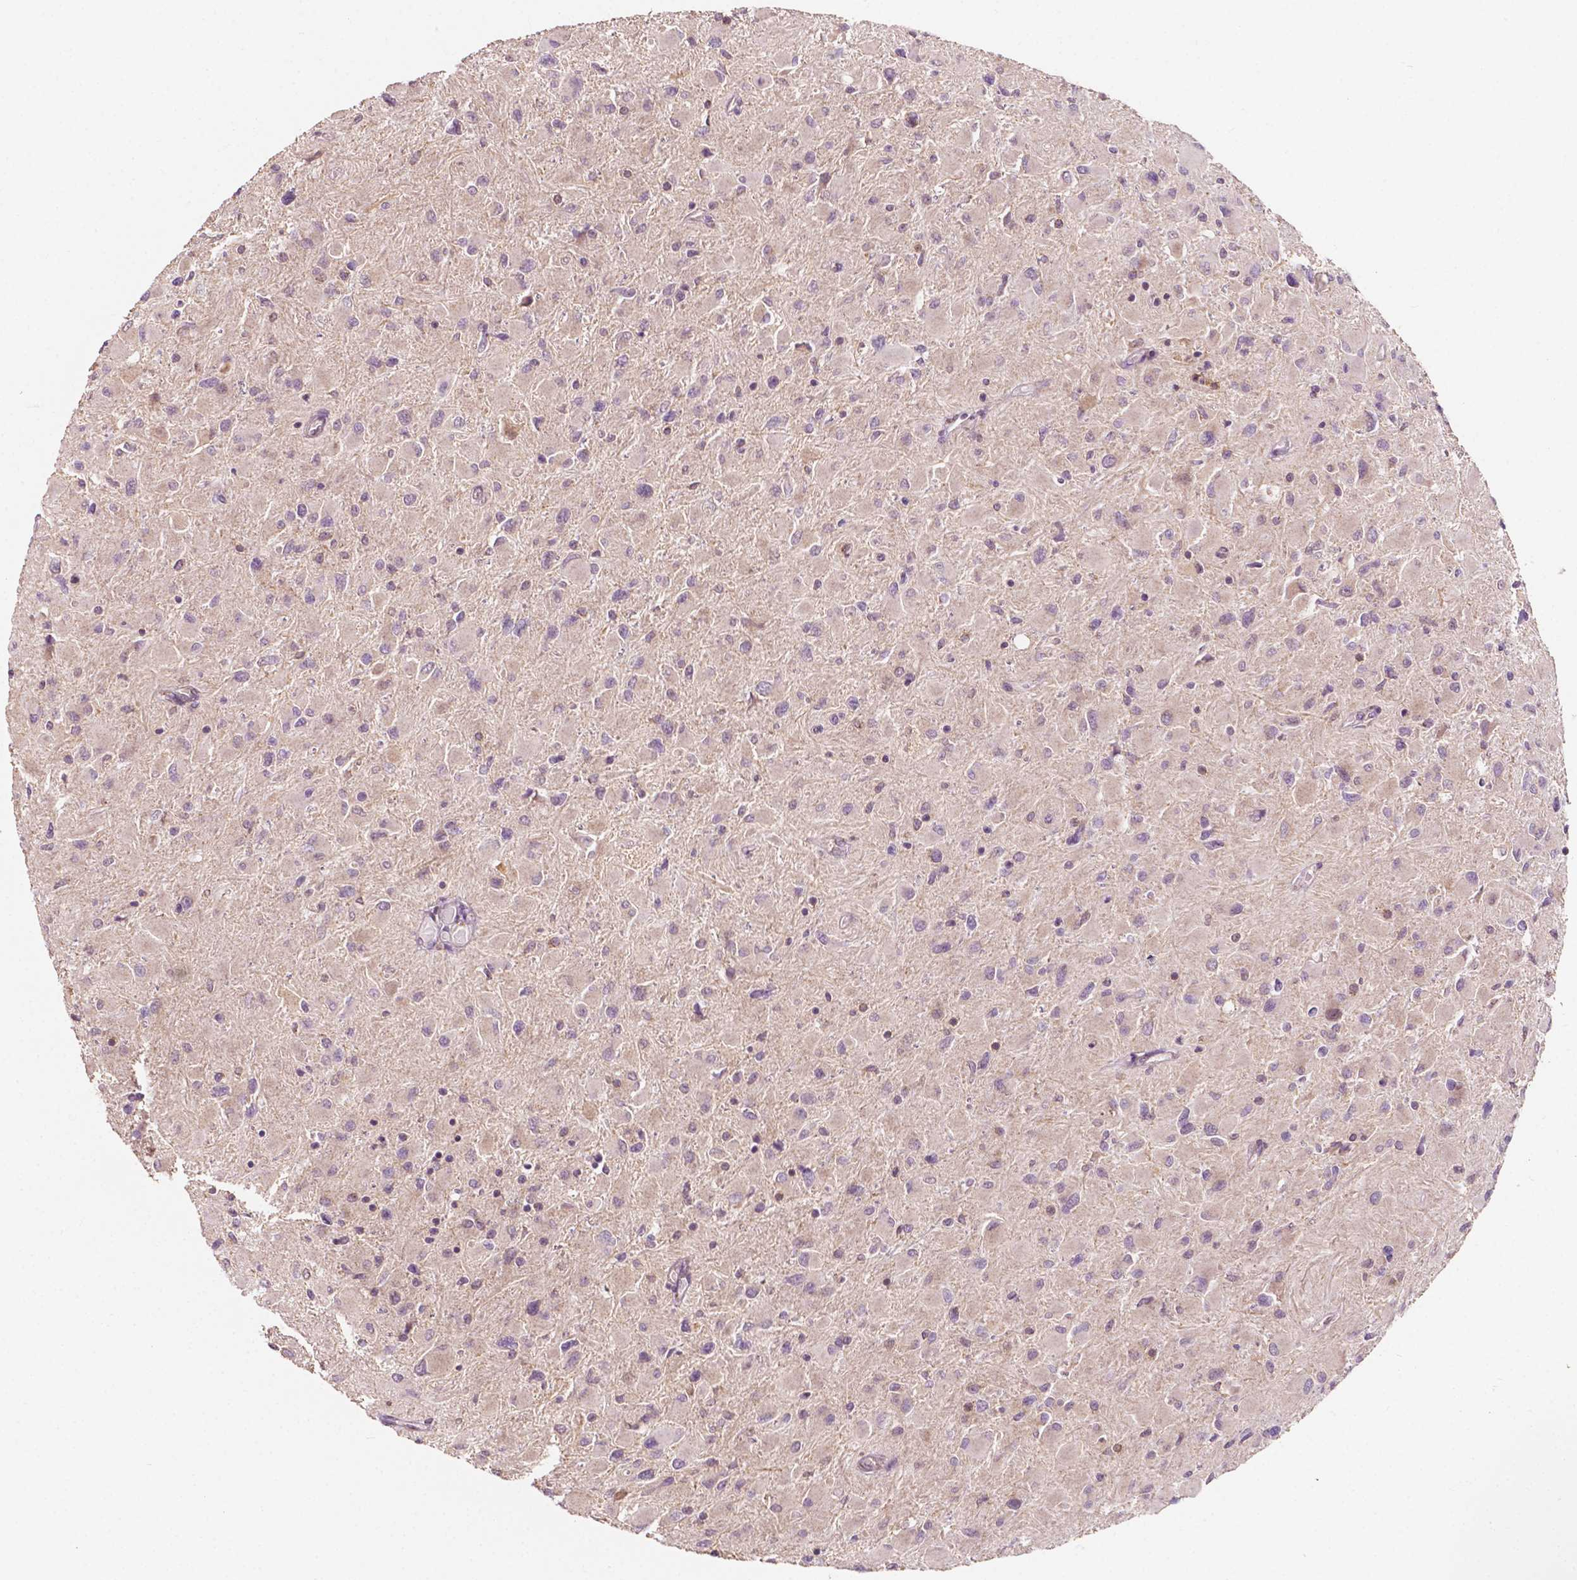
{"staining": {"intensity": "negative", "quantity": "none", "location": "none"}, "tissue": "glioma", "cell_type": "Tumor cells", "image_type": "cancer", "snomed": [{"axis": "morphology", "description": "Glioma, malignant, High grade"}, {"axis": "topography", "description": "Cerebral cortex"}], "caption": "An image of human glioma is negative for staining in tumor cells.", "gene": "EBAG9", "patient": {"sex": "female", "age": 36}}